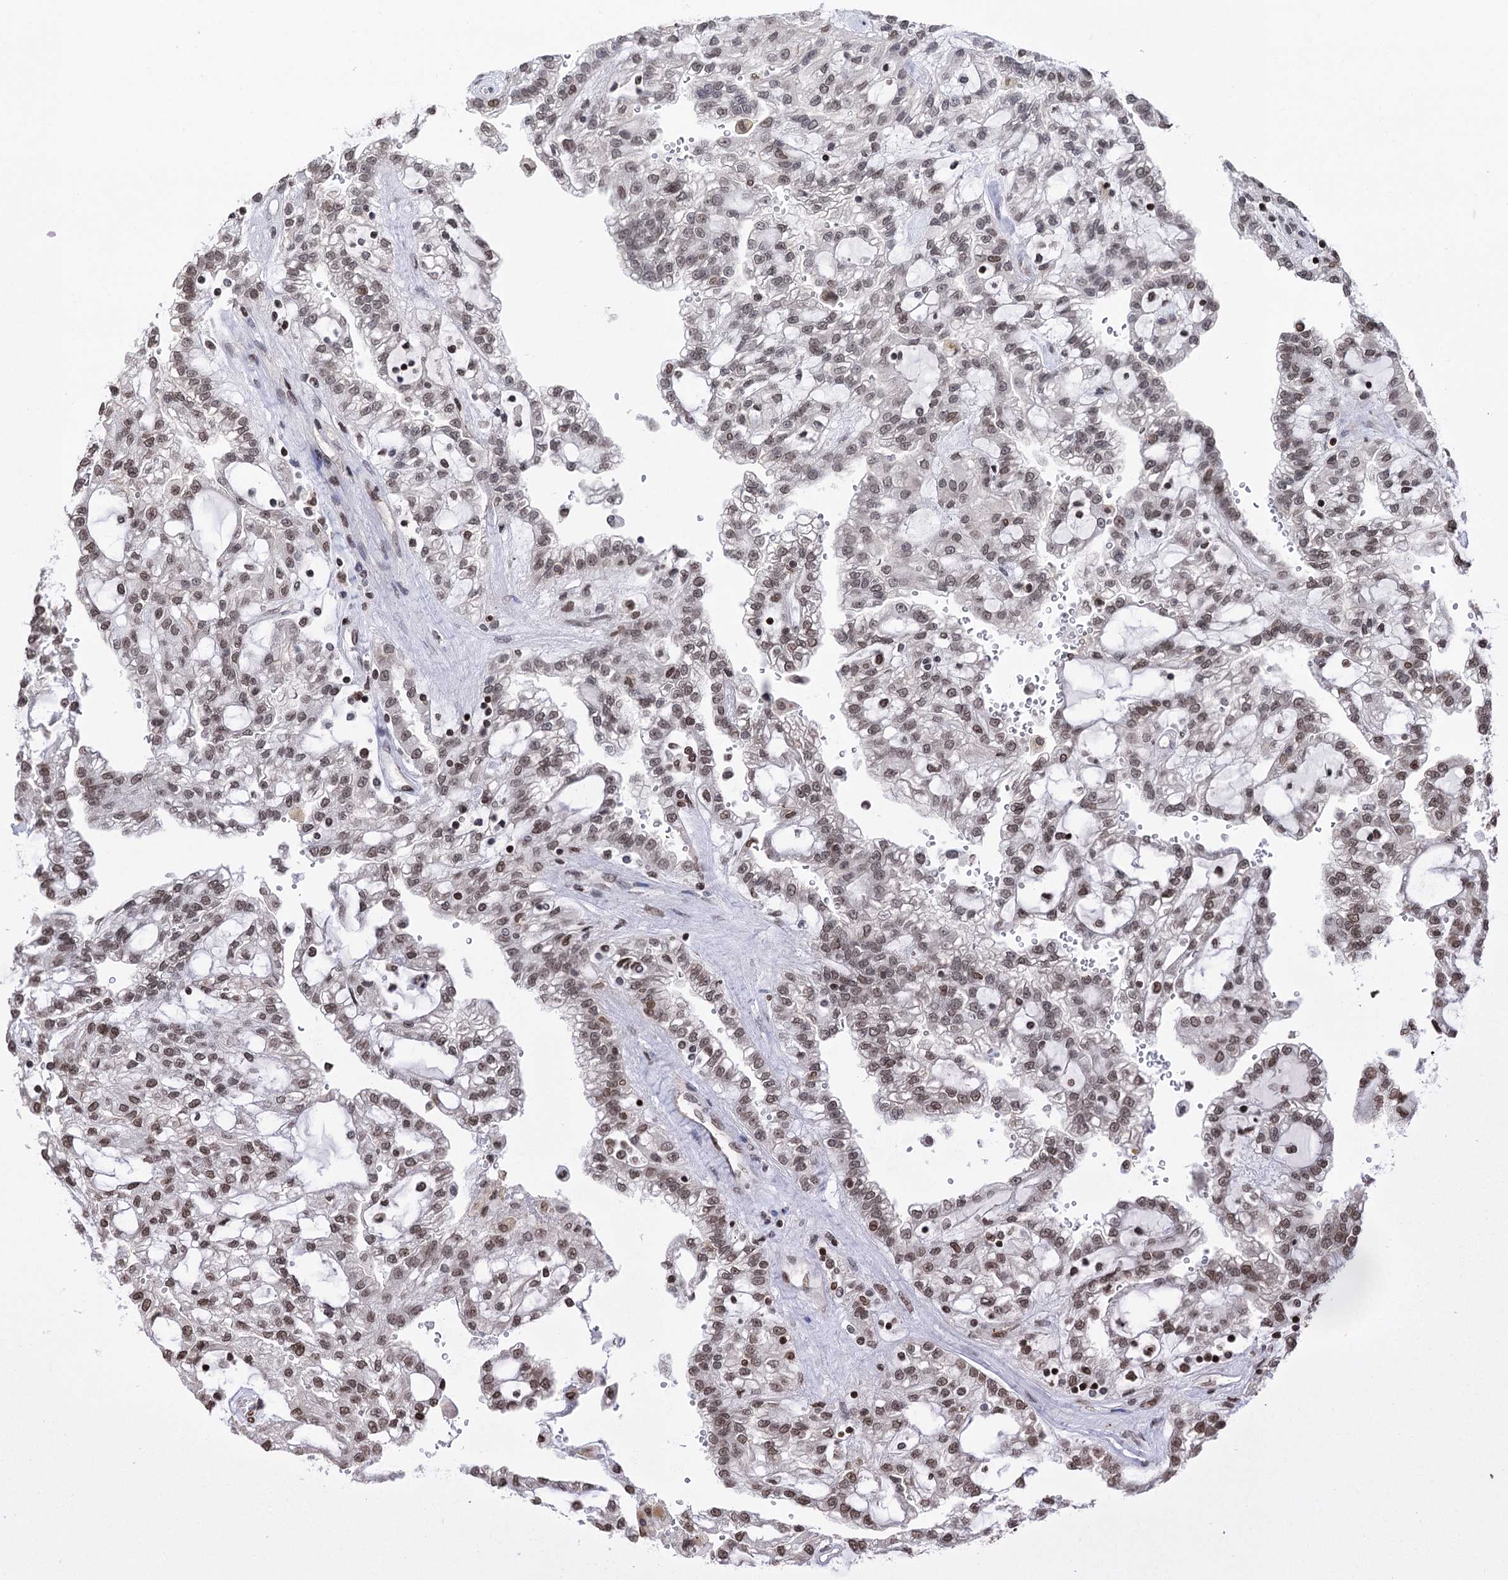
{"staining": {"intensity": "moderate", "quantity": "<25%", "location": "nuclear"}, "tissue": "renal cancer", "cell_type": "Tumor cells", "image_type": "cancer", "snomed": [{"axis": "morphology", "description": "Adenocarcinoma, NOS"}, {"axis": "topography", "description": "Kidney"}], "caption": "Immunohistochemistry (IHC) of renal cancer (adenocarcinoma) demonstrates low levels of moderate nuclear expression in approximately <25% of tumor cells.", "gene": "CCDC77", "patient": {"sex": "male", "age": 63}}